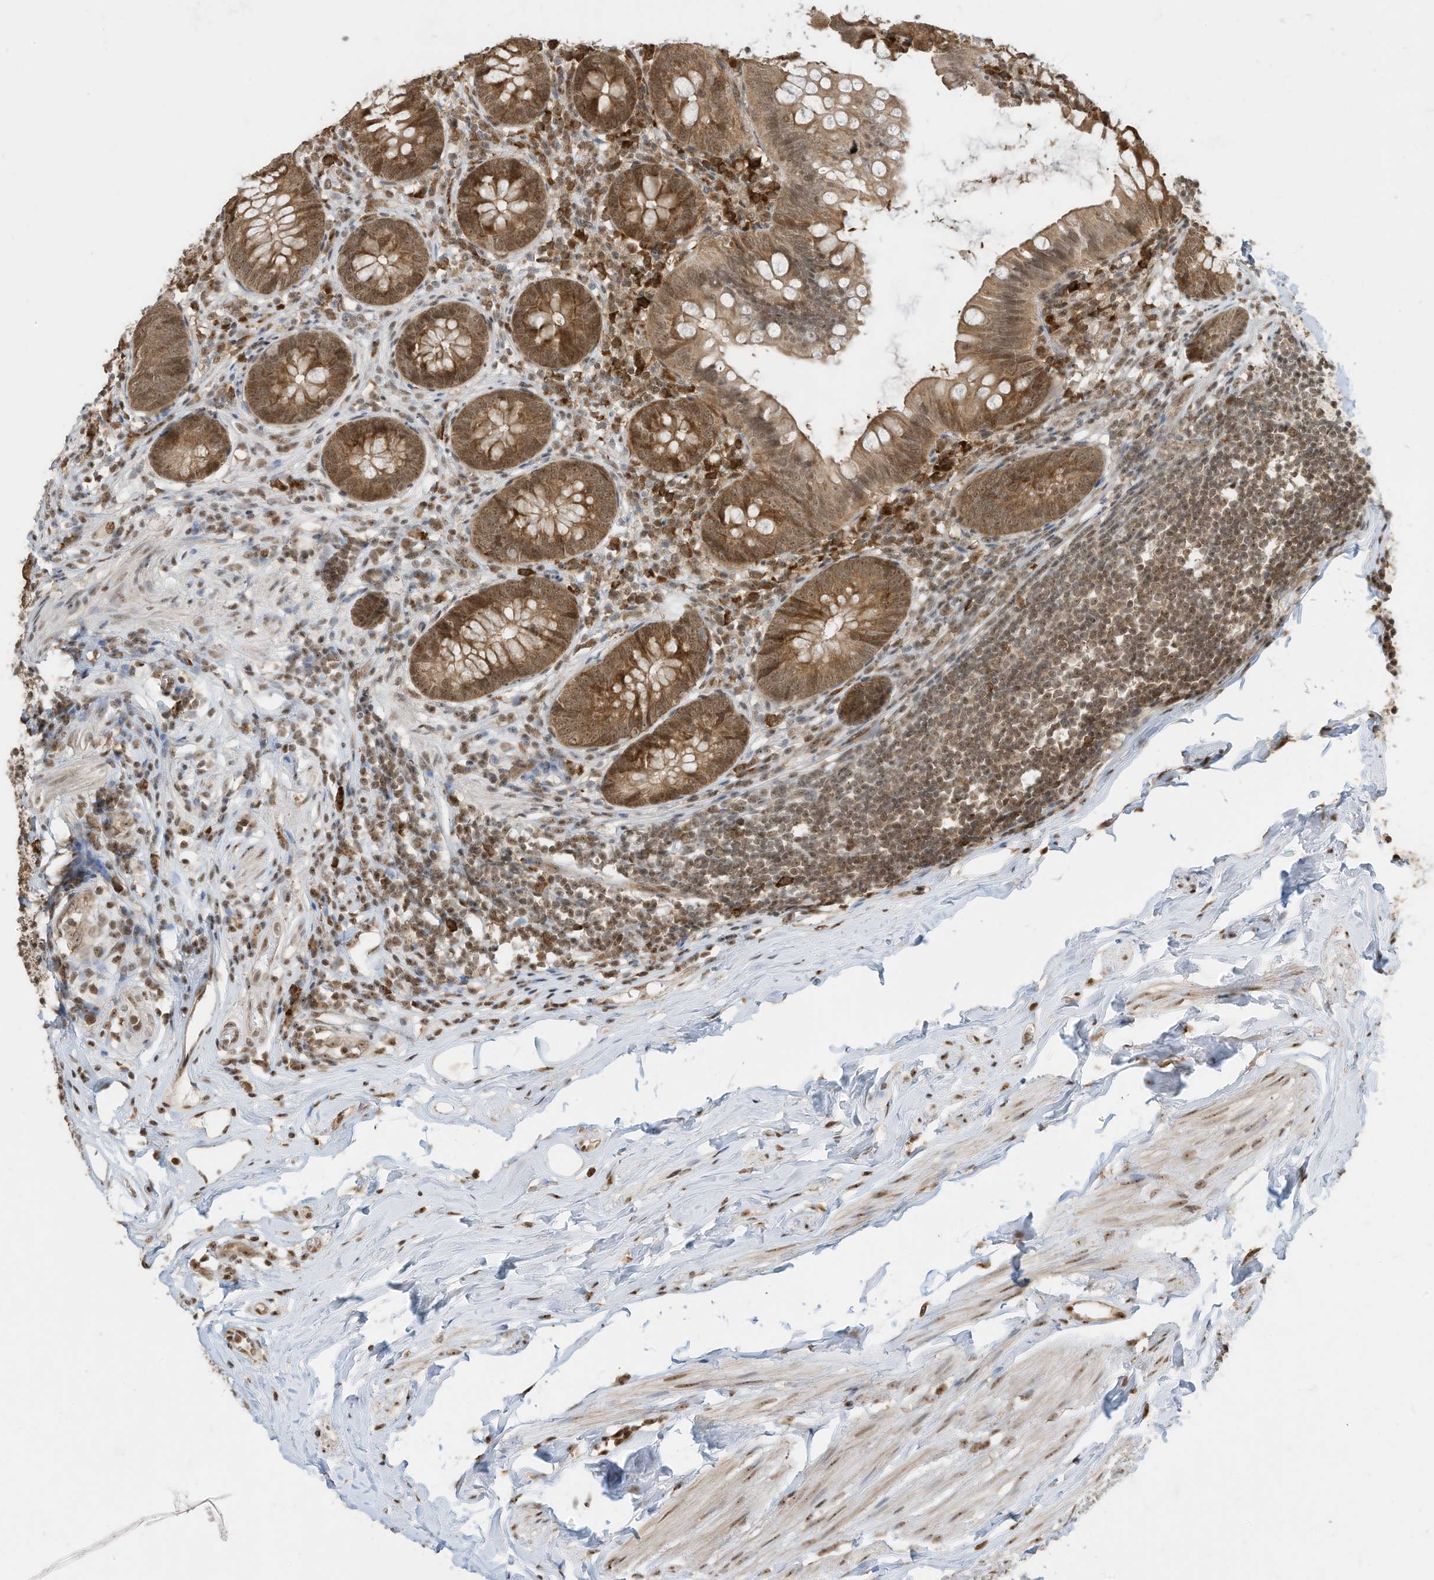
{"staining": {"intensity": "moderate", "quantity": ">75%", "location": "cytoplasmic/membranous,nuclear"}, "tissue": "appendix", "cell_type": "Glandular cells", "image_type": "normal", "snomed": [{"axis": "morphology", "description": "Normal tissue, NOS"}, {"axis": "topography", "description": "Appendix"}], "caption": "DAB (3,3'-diaminobenzidine) immunohistochemical staining of benign human appendix reveals moderate cytoplasmic/membranous,nuclear protein staining in approximately >75% of glandular cells.", "gene": "ZNF195", "patient": {"sex": "female", "age": 62}}